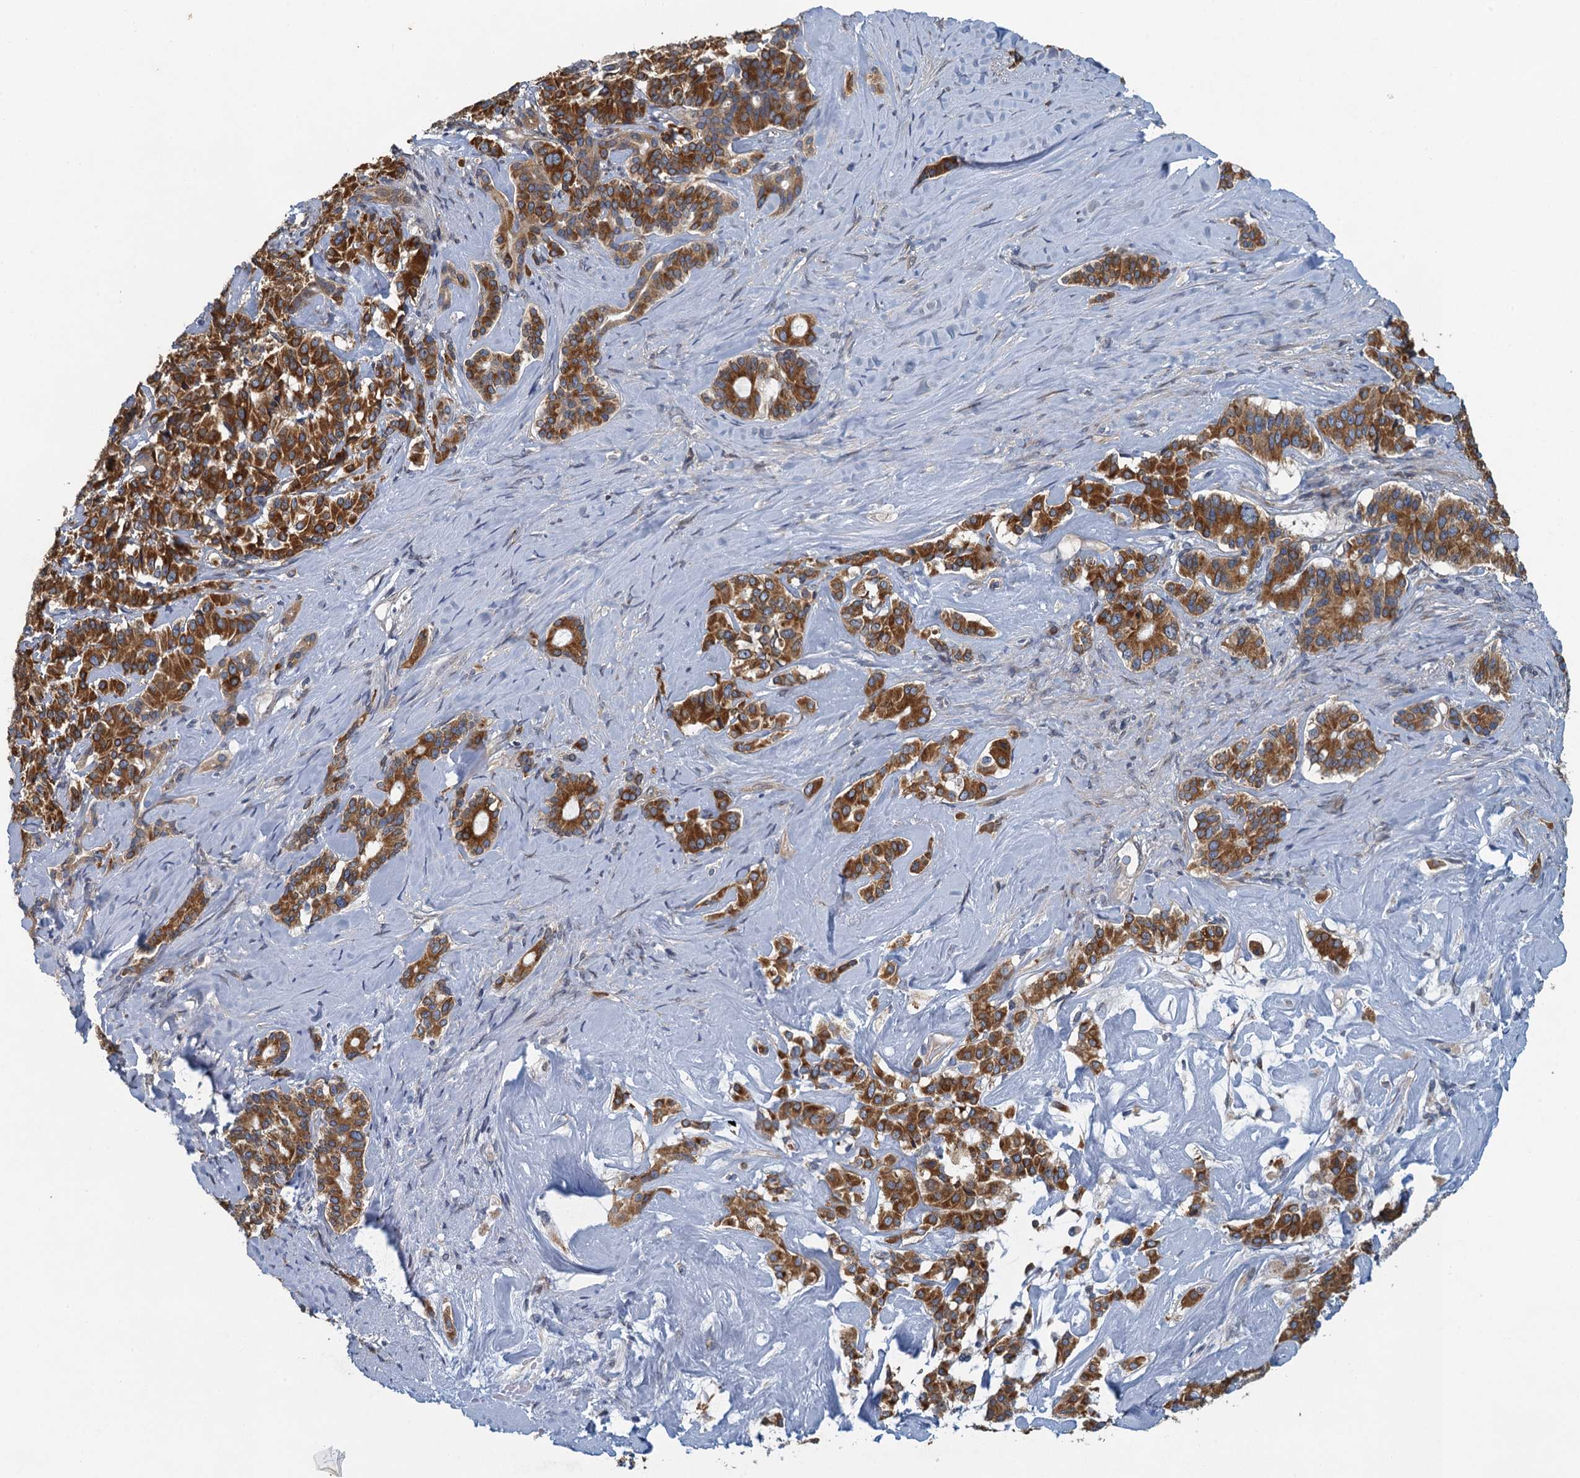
{"staining": {"intensity": "strong", "quantity": ">75%", "location": "cytoplasmic/membranous"}, "tissue": "pancreatic cancer", "cell_type": "Tumor cells", "image_type": "cancer", "snomed": [{"axis": "morphology", "description": "Adenocarcinoma, NOS"}, {"axis": "topography", "description": "Pancreas"}], "caption": "IHC staining of pancreatic cancer (adenocarcinoma), which exhibits high levels of strong cytoplasmic/membranous positivity in approximately >75% of tumor cells indicating strong cytoplasmic/membranous protein staining. The staining was performed using DAB (brown) for protein detection and nuclei were counterstained in hematoxylin (blue).", "gene": "ALG2", "patient": {"sex": "female", "age": 74}}